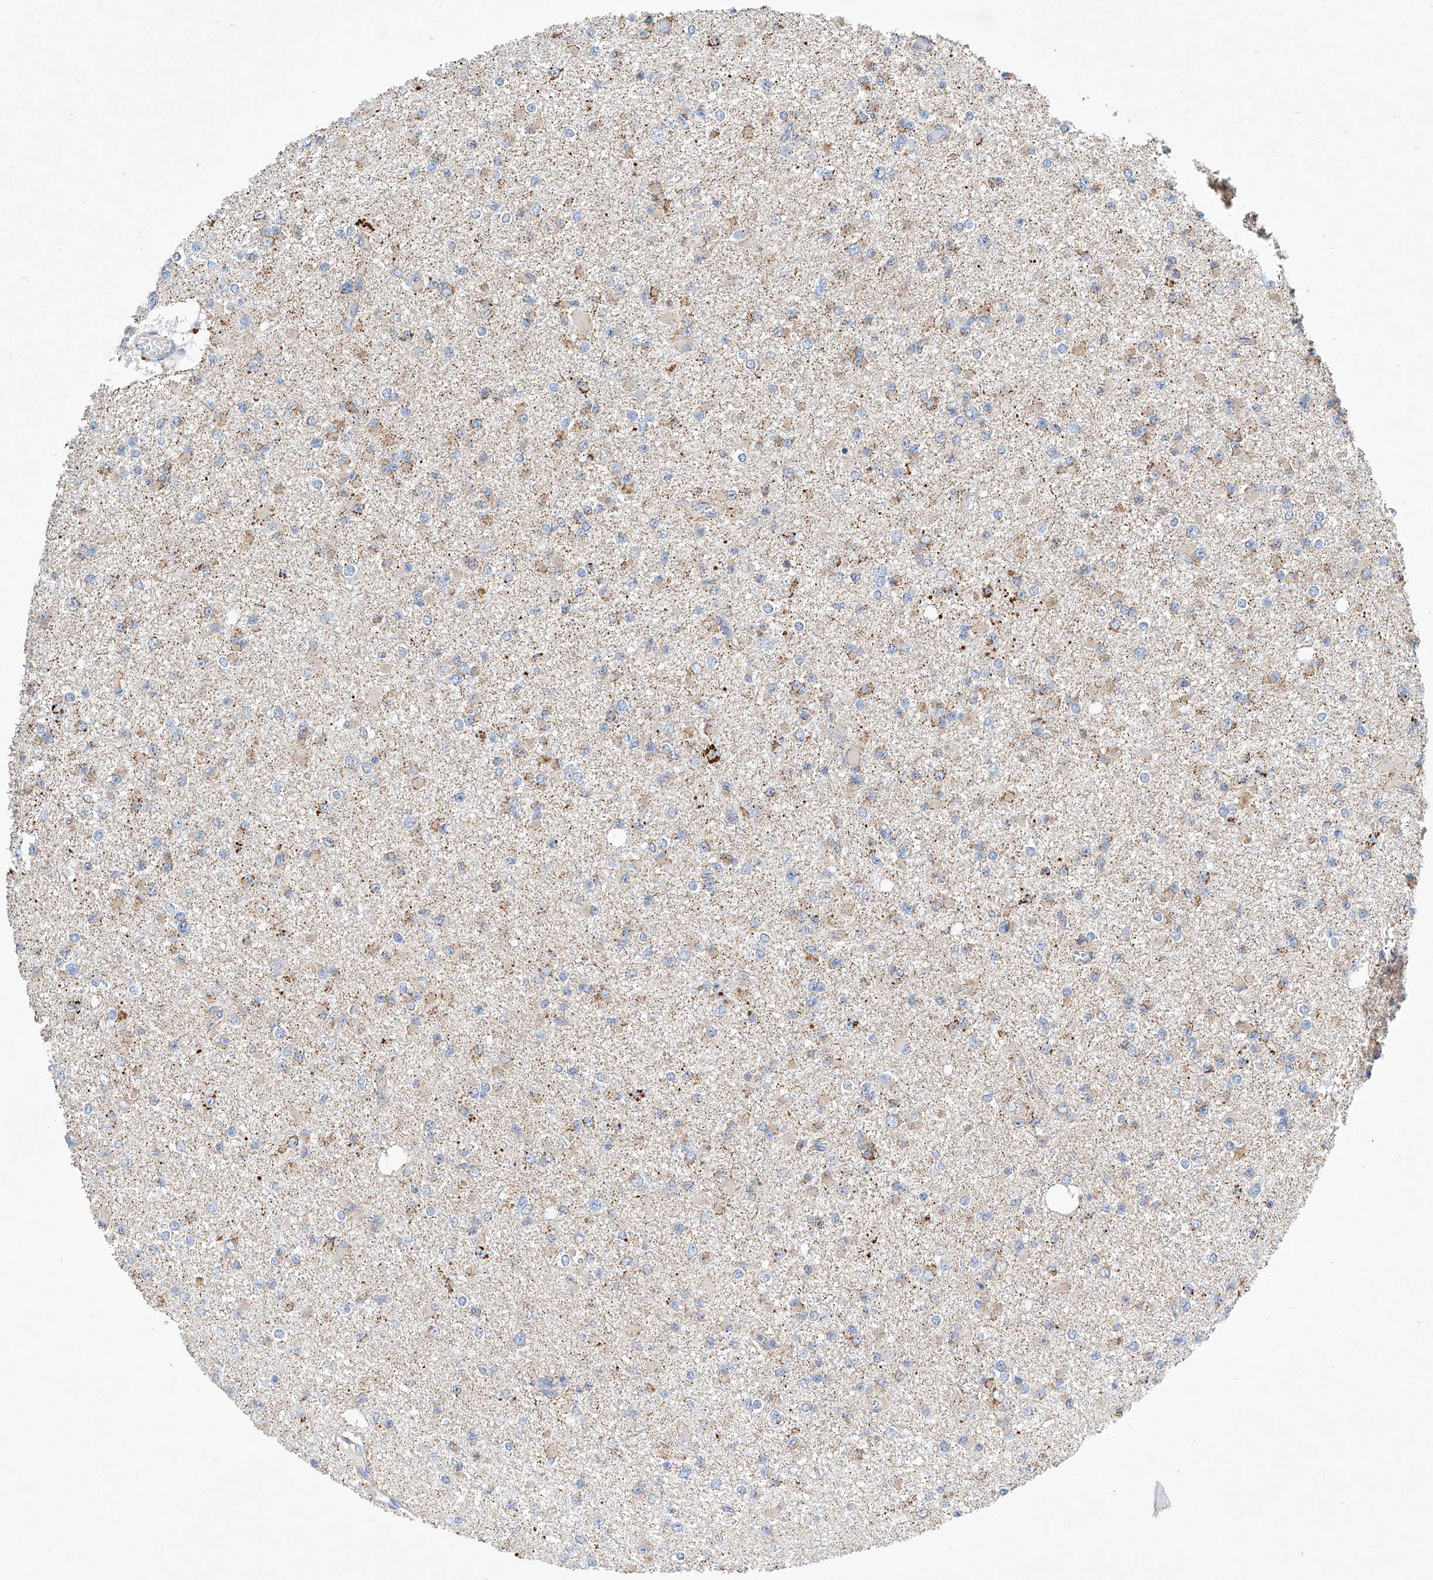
{"staining": {"intensity": "negative", "quantity": "none", "location": "none"}, "tissue": "glioma", "cell_type": "Tumor cells", "image_type": "cancer", "snomed": [{"axis": "morphology", "description": "Glioma, malignant, Low grade"}, {"axis": "topography", "description": "Brain"}], "caption": "Tumor cells are negative for protein expression in human glioma.", "gene": "AMD1", "patient": {"sex": "female", "age": 22}}